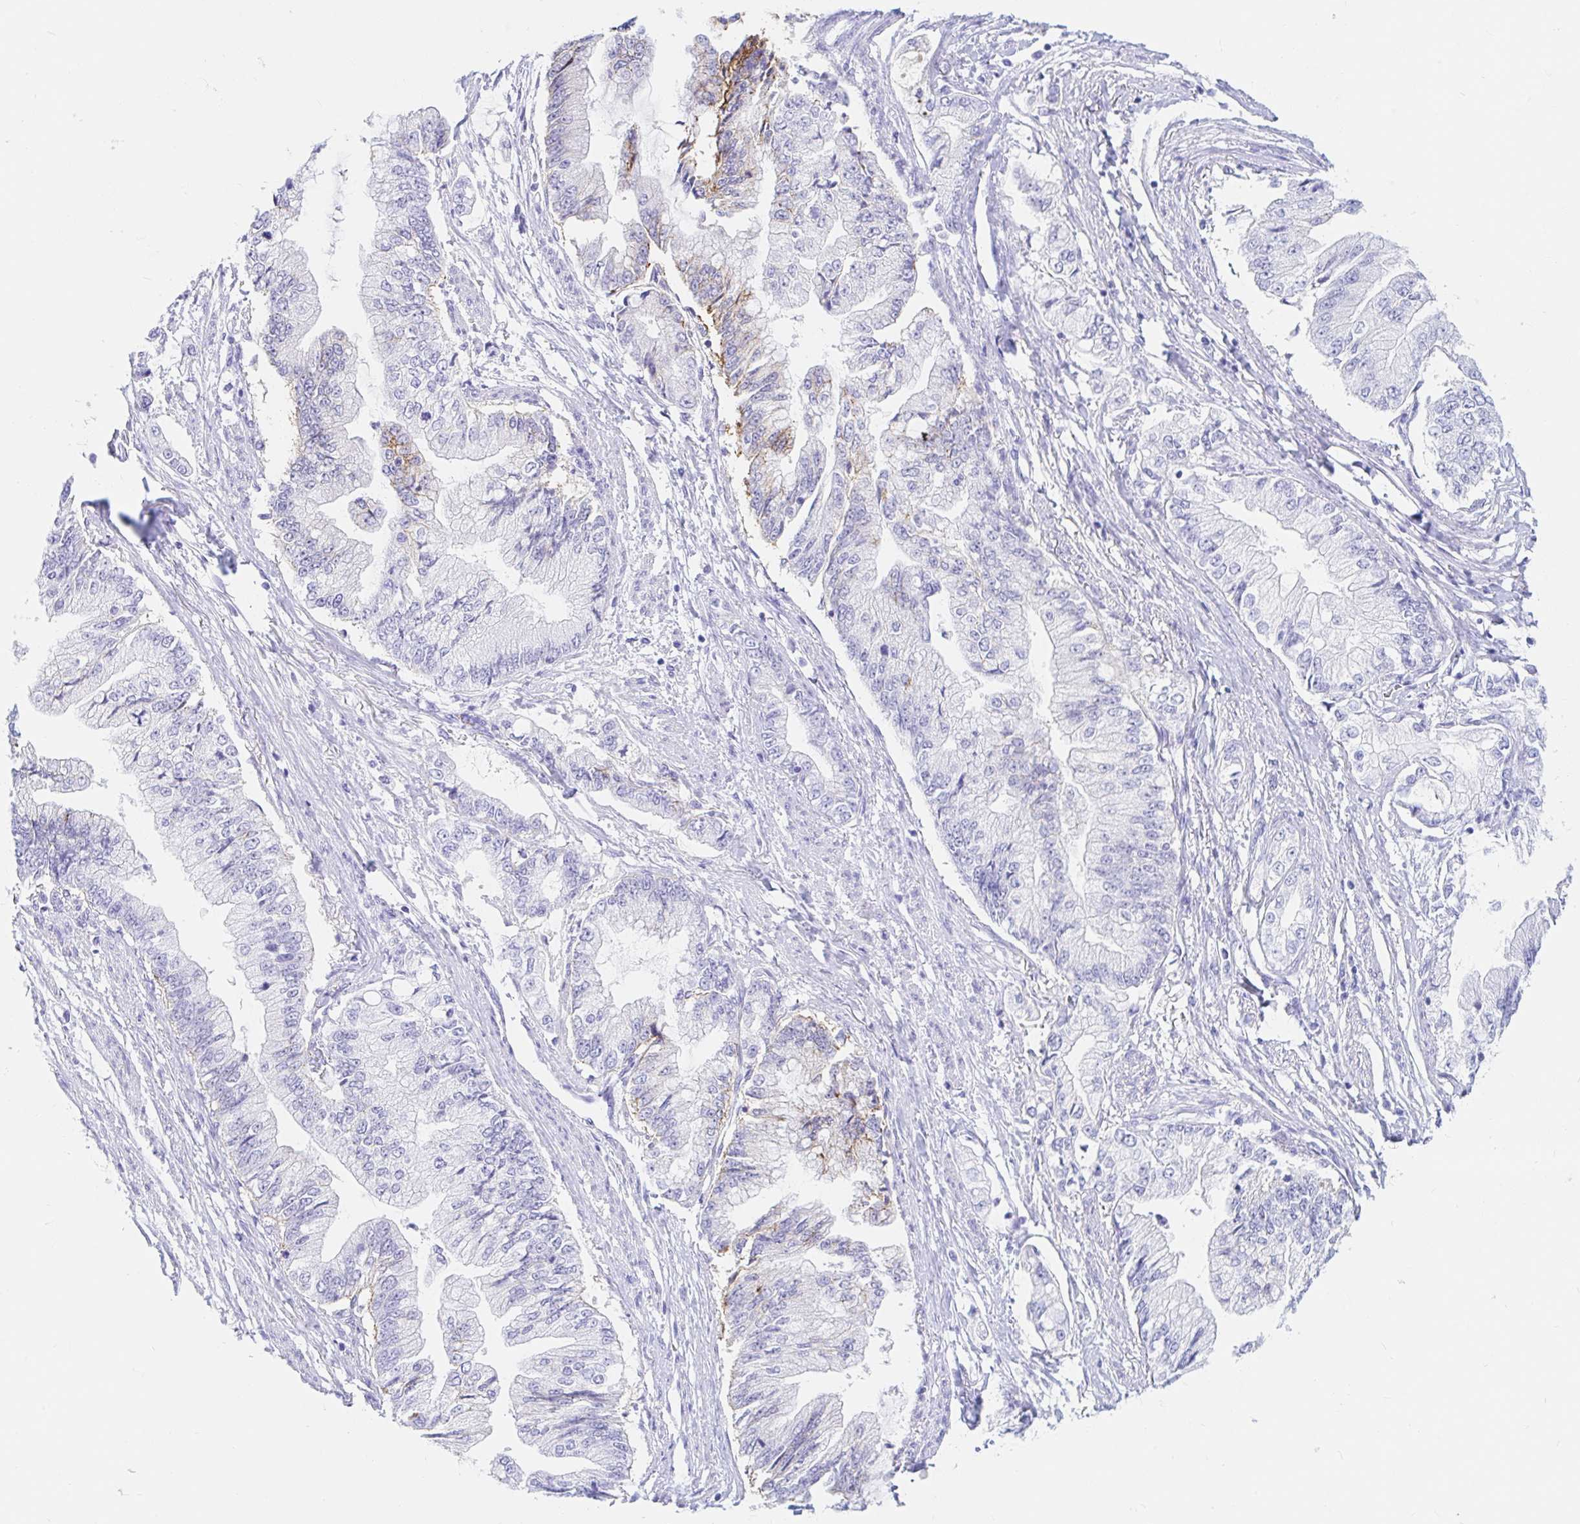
{"staining": {"intensity": "moderate", "quantity": "<25%", "location": "cytoplasmic/membranous"}, "tissue": "stomach cancer", "cell_type": "Tumor cells", "image_type": "cancer", "snomed": [{"axis": "morphology", "description": "Adenocarcinoma, NOS"}, {"axis": "topography", "description": "Stomach, upper"}], "caption": "A brown stain labels moderate cytoplasmic/membranous expression of a protein in stomach adenocarcinoma tumor cells.", "gene": "OR6T1", "patient": {"sex": "female", "age": 74}}